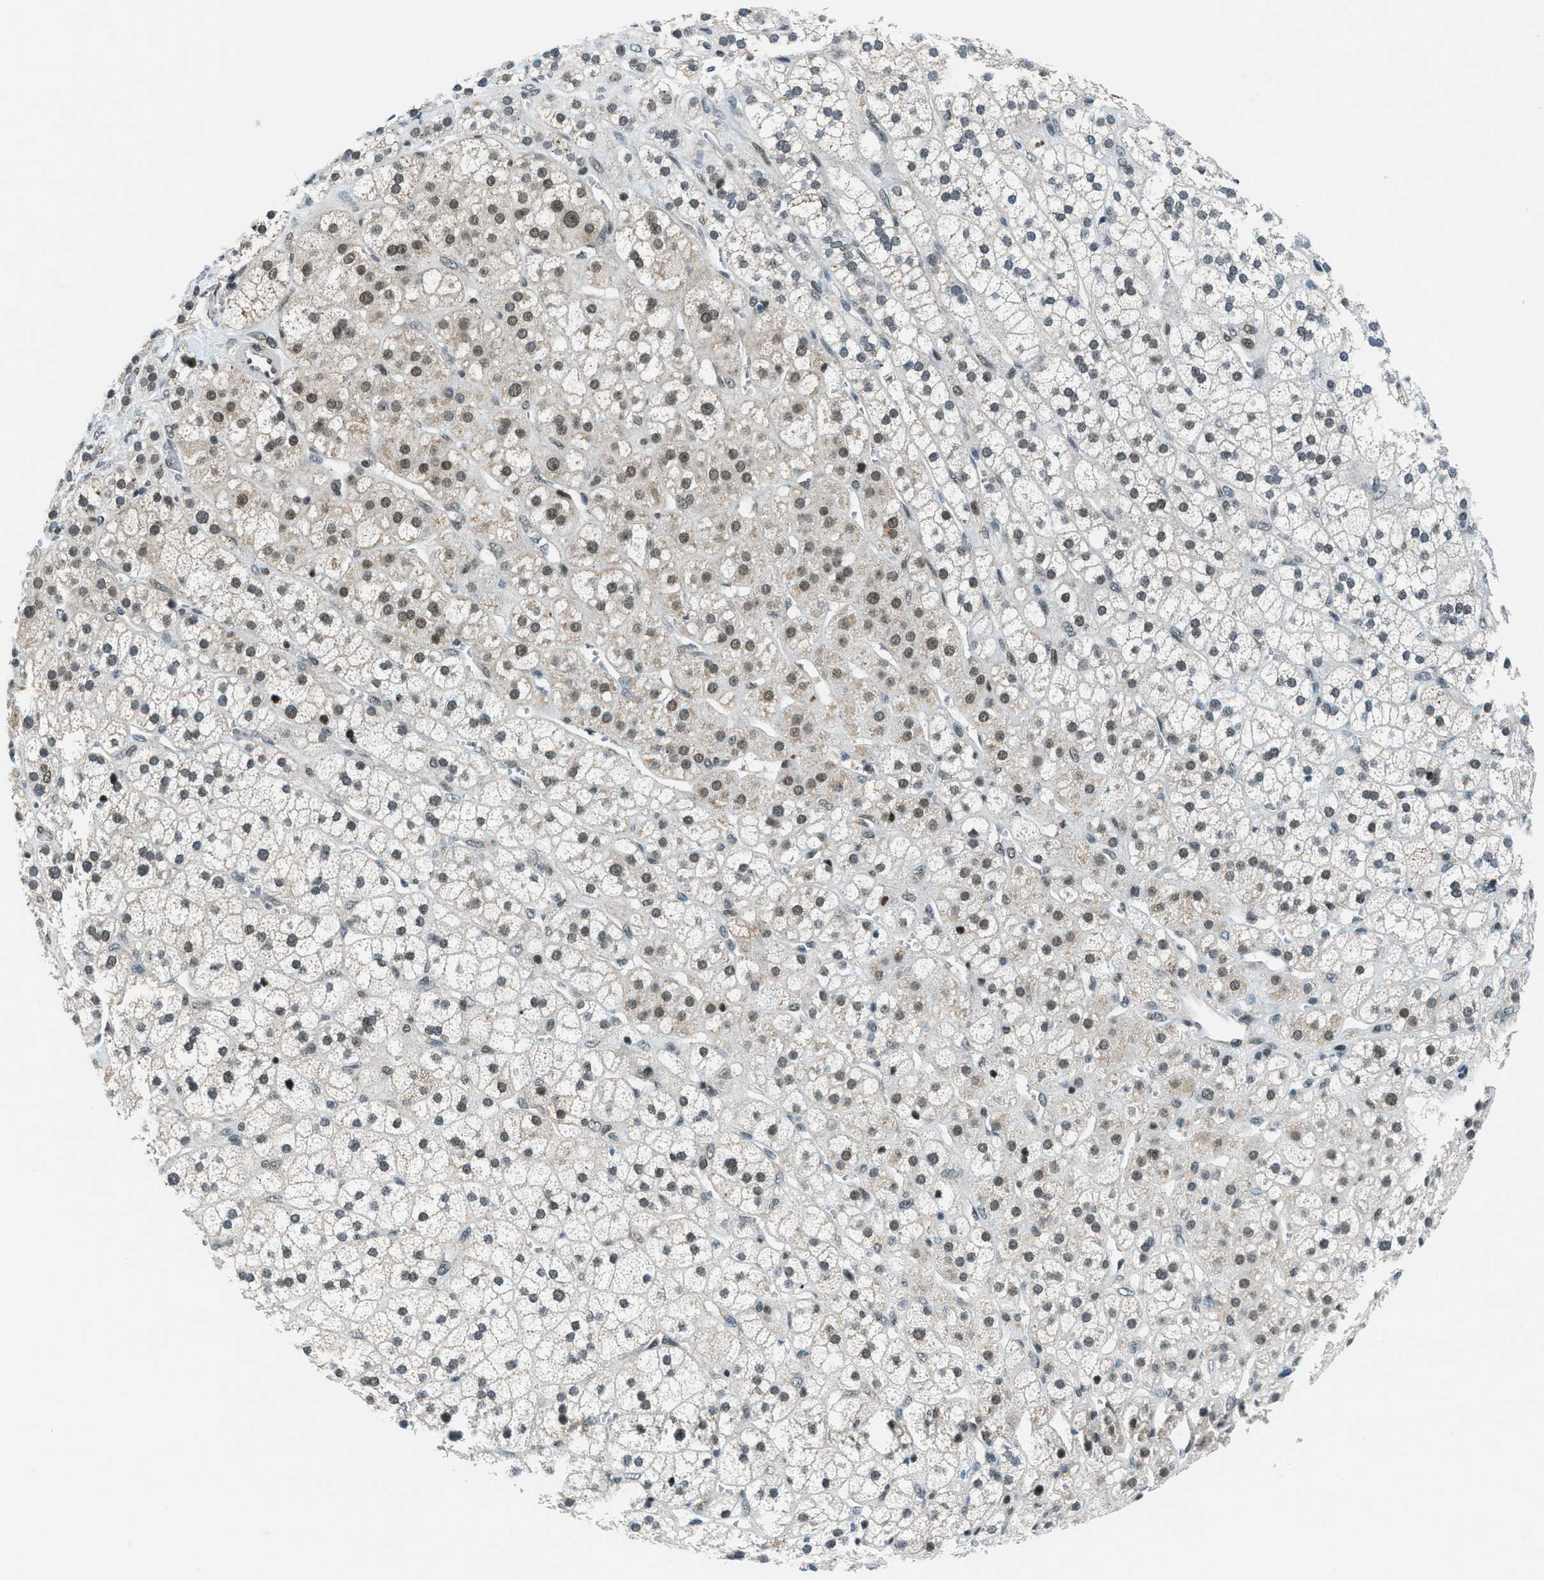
{"staining": {"intensity": "moderate", "quantity": "<25%", "location": "cytoplasmic/membranous,nuclear"}, "tissue": "adrenal gland", "cell_type": "Glandular cells", "image_type": "normal", "snomed": [{"axis": "morphology", "description": "Normal tissue, NOS"}, {"axis": "topography", "description": "Adrenal gland"}], "caption": "IHC micrograph of benign adrenal gland stained for a protein (brown), which exhibits low levels of moderate cytoplasmic/membranous,nuclear positivity in approximately <25% of glandular cells.", "gene": "KLF6", "patient": {"sex": "male", "age": 56}}